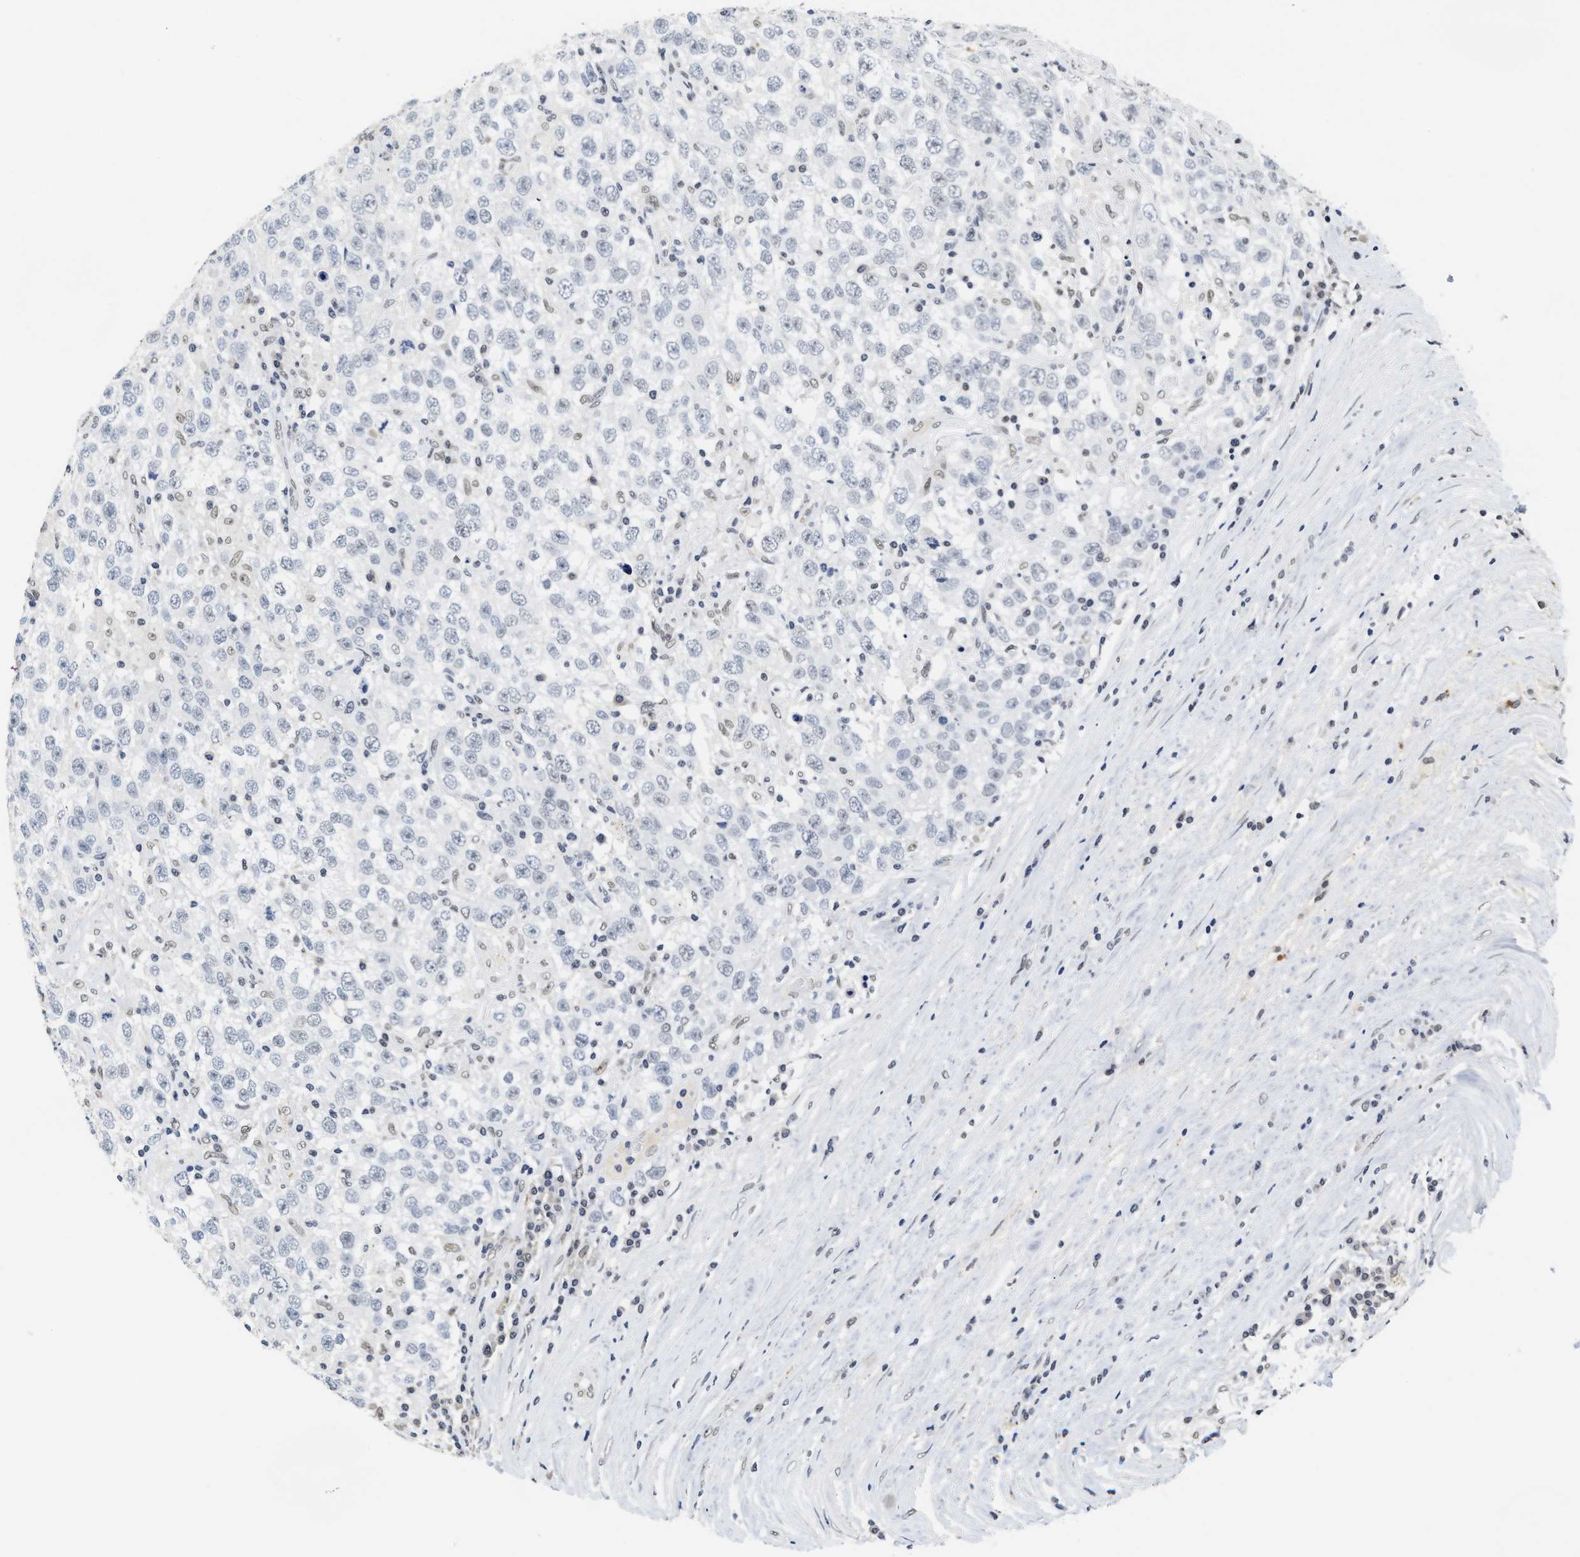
{"staining": {"intensity": "negative", "quantity": "none", "location": "none"}, "tissue": "testis cancer", "cell_type": "Tumor cells", "image_type": "cancer", "snomed": [{"axis": "morphology", "description": "Seminoma, NOS"}, {"axis": "topography", "description": "Testis"}], "caption": "The micrograph displays no staining of tumor cells in testis cancer.", "gene": "INIP", "patient": {"sex": "male", "age": 41}}